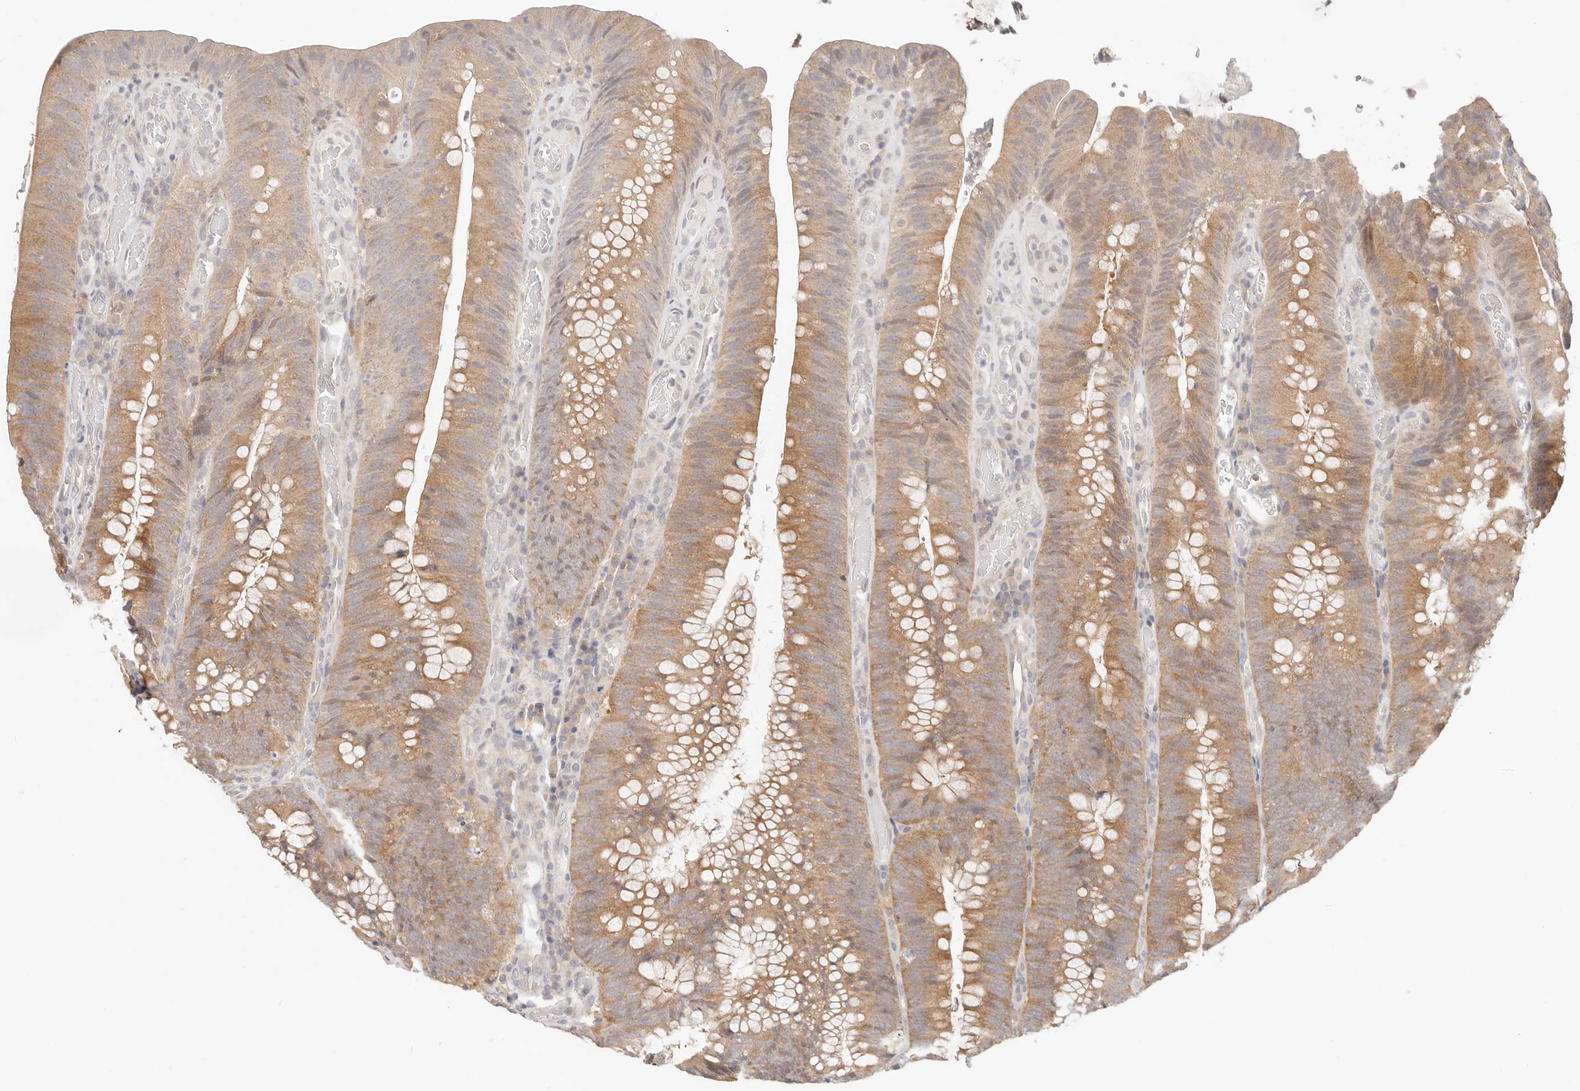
{"staining": {"intensity": "moderate", "quantity": ">75%", "location": "cytoplasmic/membranous"}, "tissue": "colorectal cancer", "cell_type": "Tumor cells", "image_type": "cancer", "snomed": [{"axis": "morphology", "description": "Normal tissue, NOS"}, {"axis": "topography", "description": "Colon"}], "caption": "Brown immunohistochemical staining in human colorectal cancer displays moderate cytoplasmic/membranous positivity in approximately >75% of tumor cells.", "gene": "DTNBP1", "patient": {"sex": "female", "age": 82}}